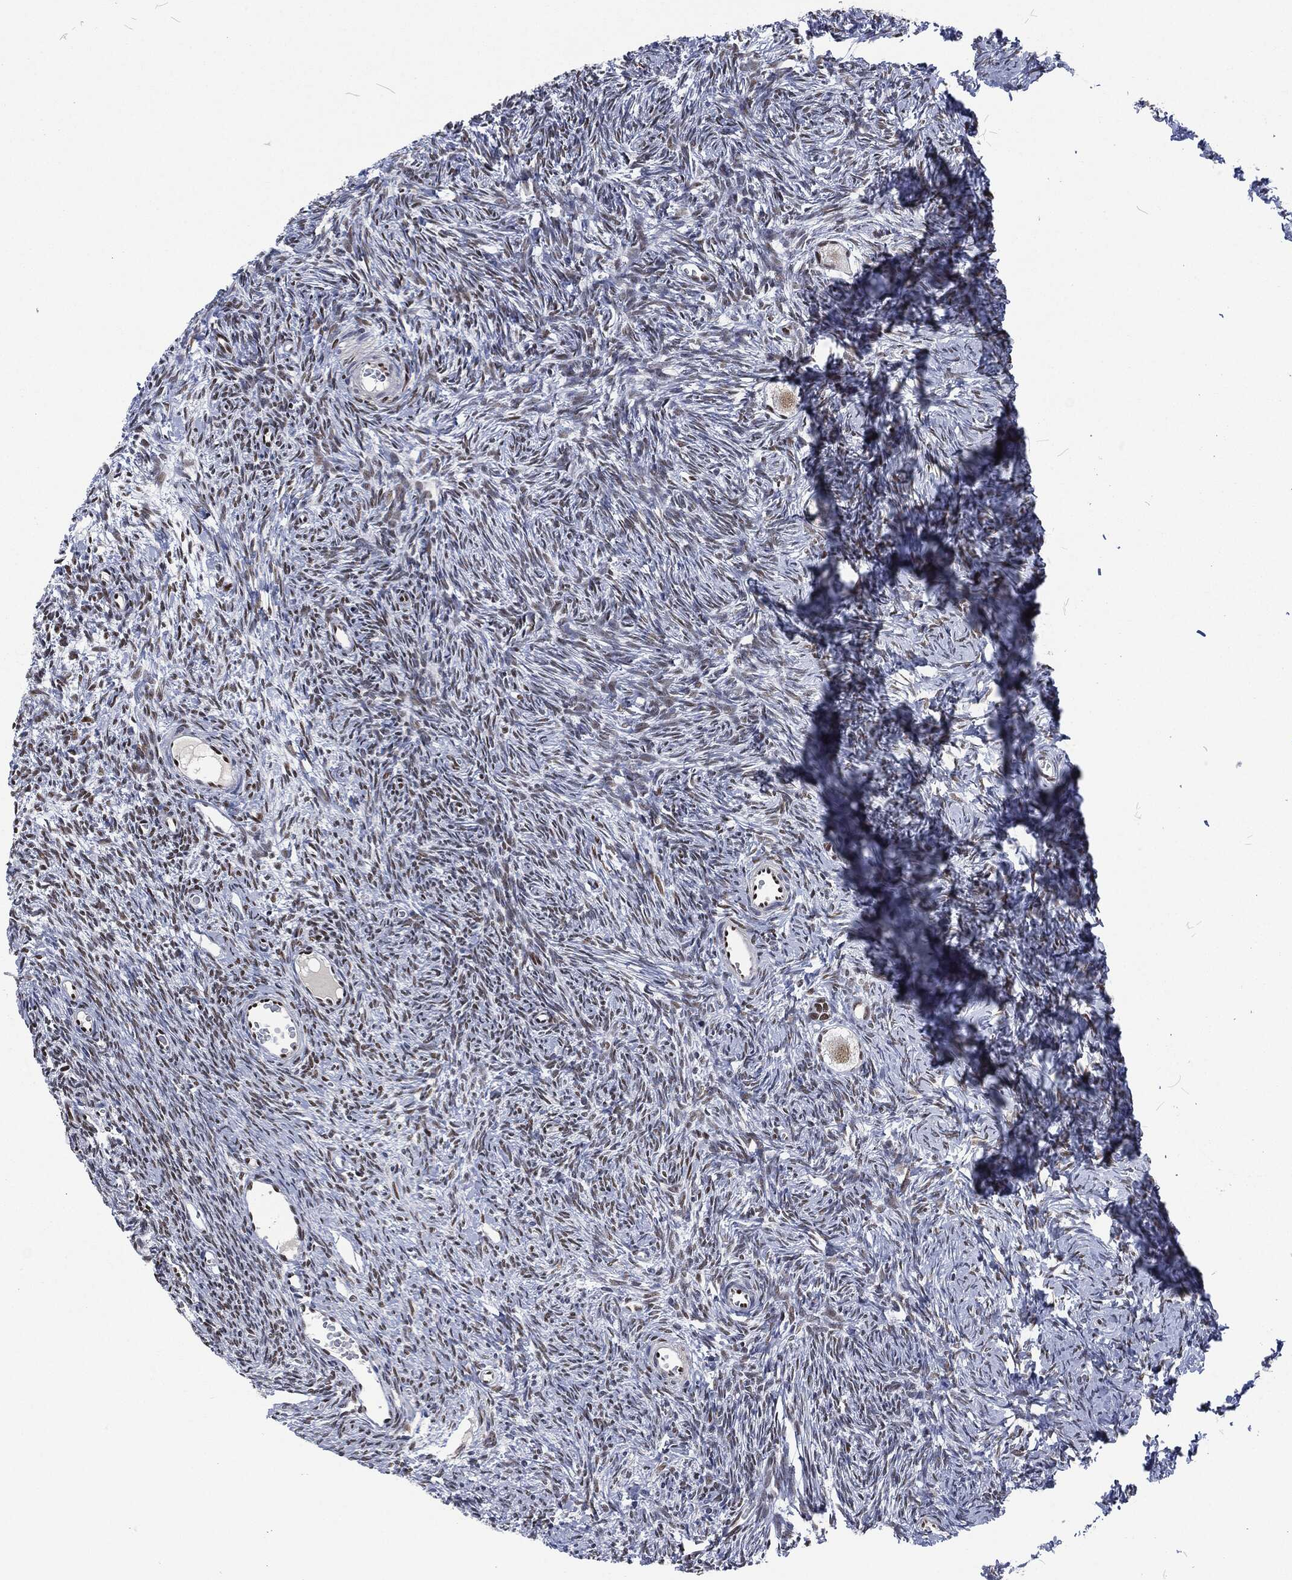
{"staining": {"intensity": "strong", "quantity": "25%-75%", "location": "nuclear"}, "tissue": "ovary", "cell_type": "Follicle cells", "image_type": "normal", "snomed": [{"axis": "morphology", "description": "Normal tissue, NOS"}, {"axis": "topography", "description": "Ovary"}], "caption": "Ovary stained with DAB (3,3'-diaminobenzidine) immunohistochemistry shows high levels of strong nuclear staining in approximately 25%-75% of follicle cells.", "gene": "DCPS", "patient": {"sex": "female", "age": 27}}